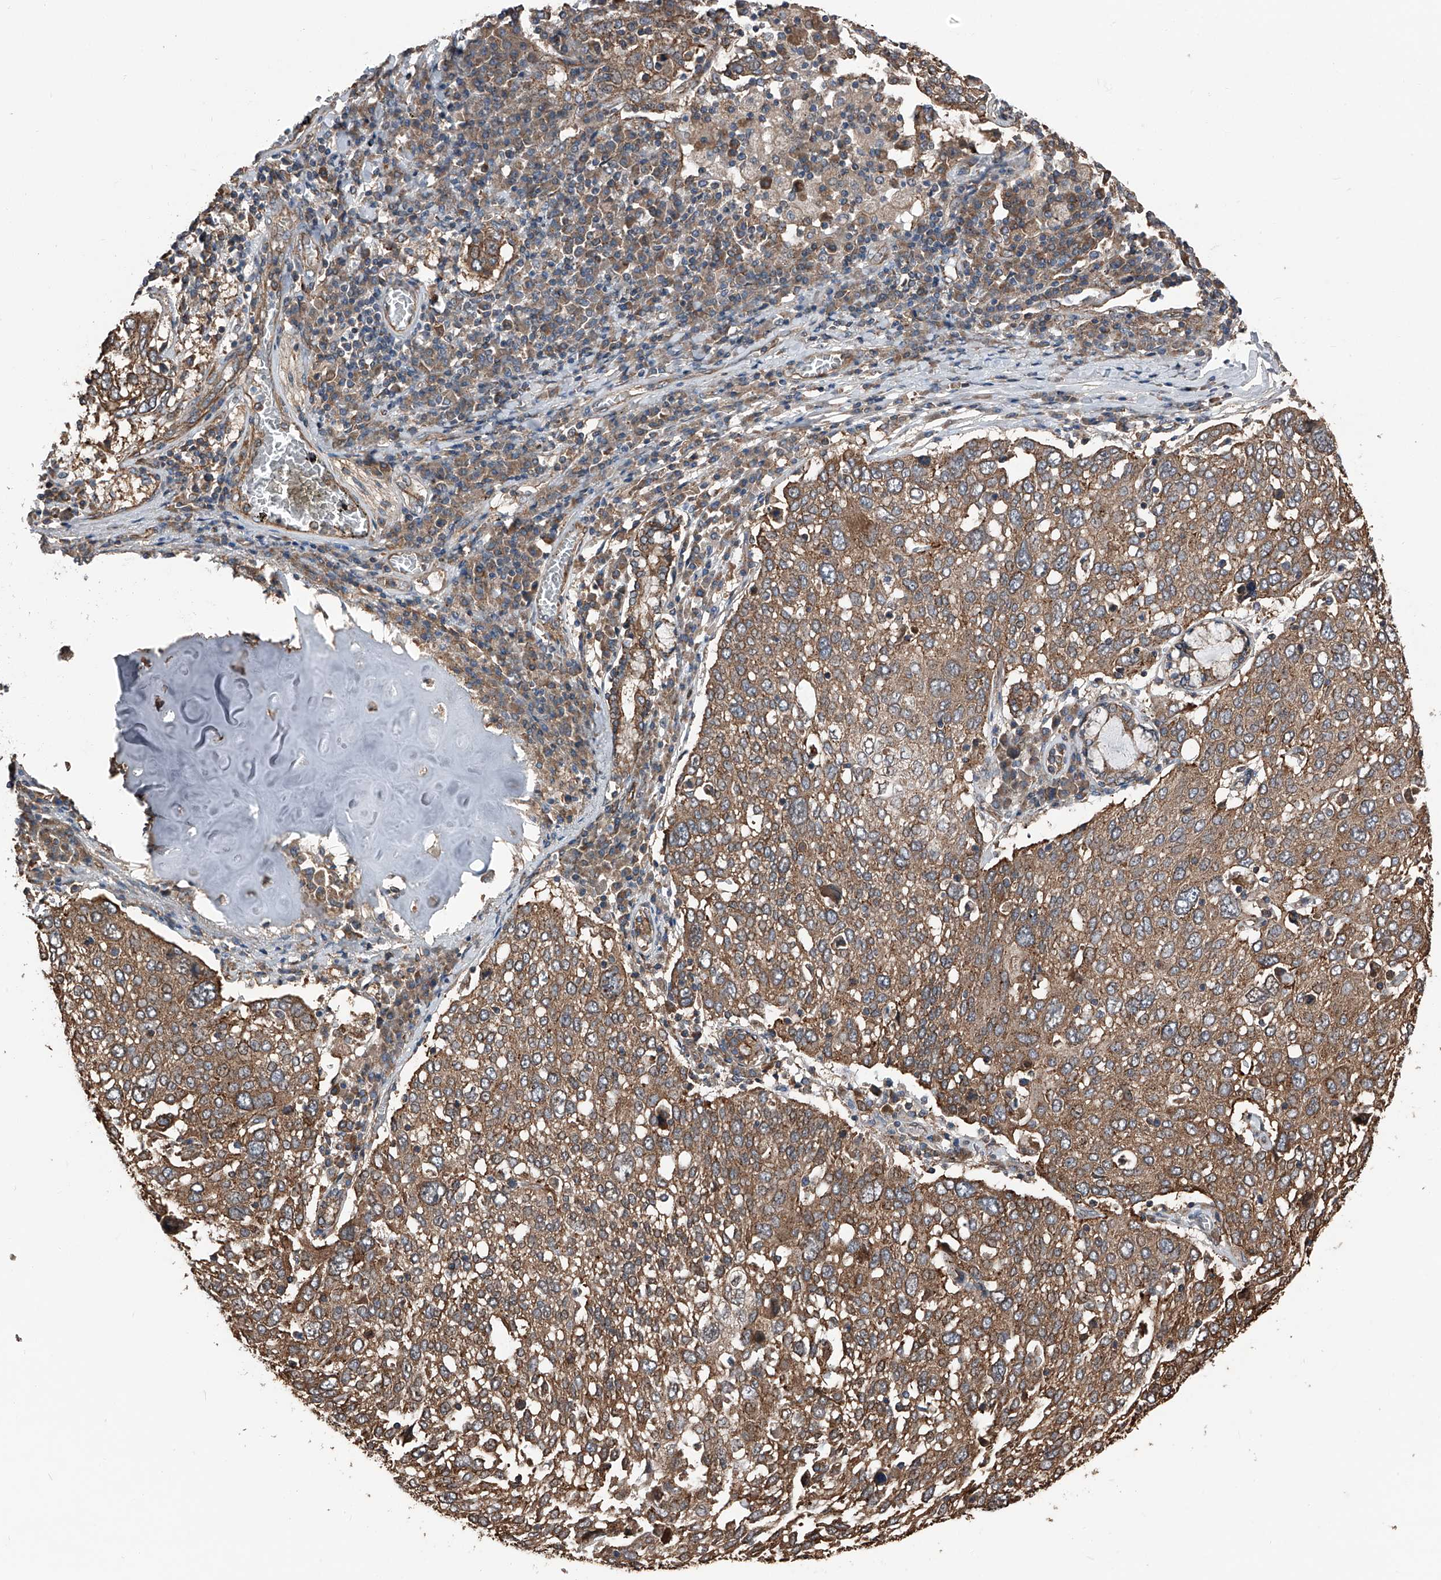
{"staining": {"intensity": "strong", "quantity": "25%-75%", "location": "cytoplasmic/membranous"}, "tissue": "lung cancer", "cell_type": "Tumor cells", "image_type": "cancer", "snomed": [{"axis": "morphology", "description": "Squamous cell carcinoma, NOS"}, {"axis": "topography", "description": "Lung"}], "caption": "Lung cancer (squamous cell carcinoma) stained with immunohistochemistry demonstrates strong cytoplasmic/membranous expression in approximately 25%-75% of tumor cells.", "gene": "KCNJ2", "patient": {"sex": "male", "age": 65}}